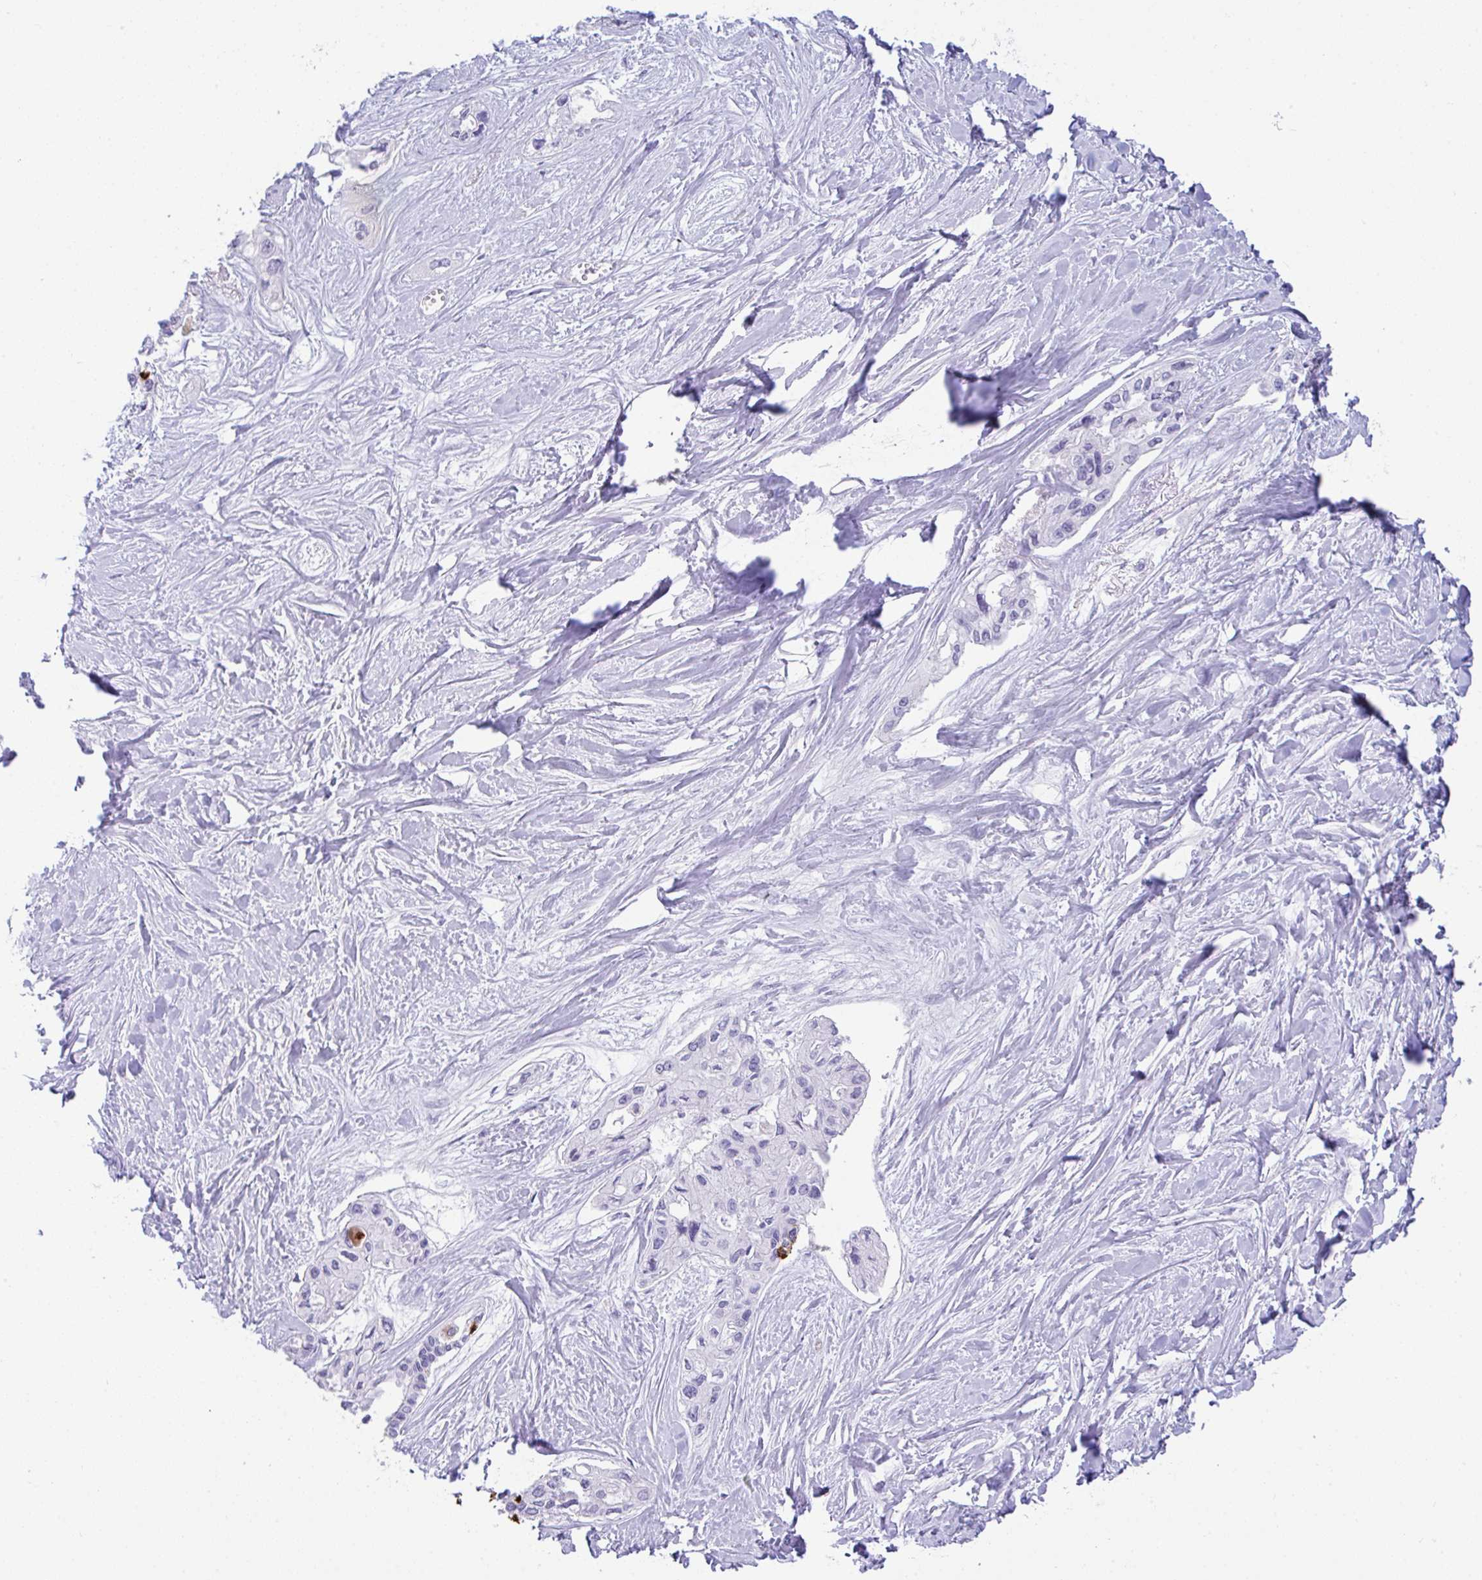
{"staining": {"intensity": "negative", "quantity": "none", "location": "none"}, "tissue": "pancreatic cancer", "cell_type": "Tumor cells", "image_type": "cancer", "snomed": [{"axis": "morphology", "description": "Adenocarcinoma, NOS"}, {"axis": "topography", "description": "Pancreas"}], "caption": "The immunohistochemistry (IHC) image has no significant expression in tumor cells of adenocarcinoma (pancreatic) tissue.", "gene": "NDUFAF8", "patient": {"sex": "female", "age": 50}}